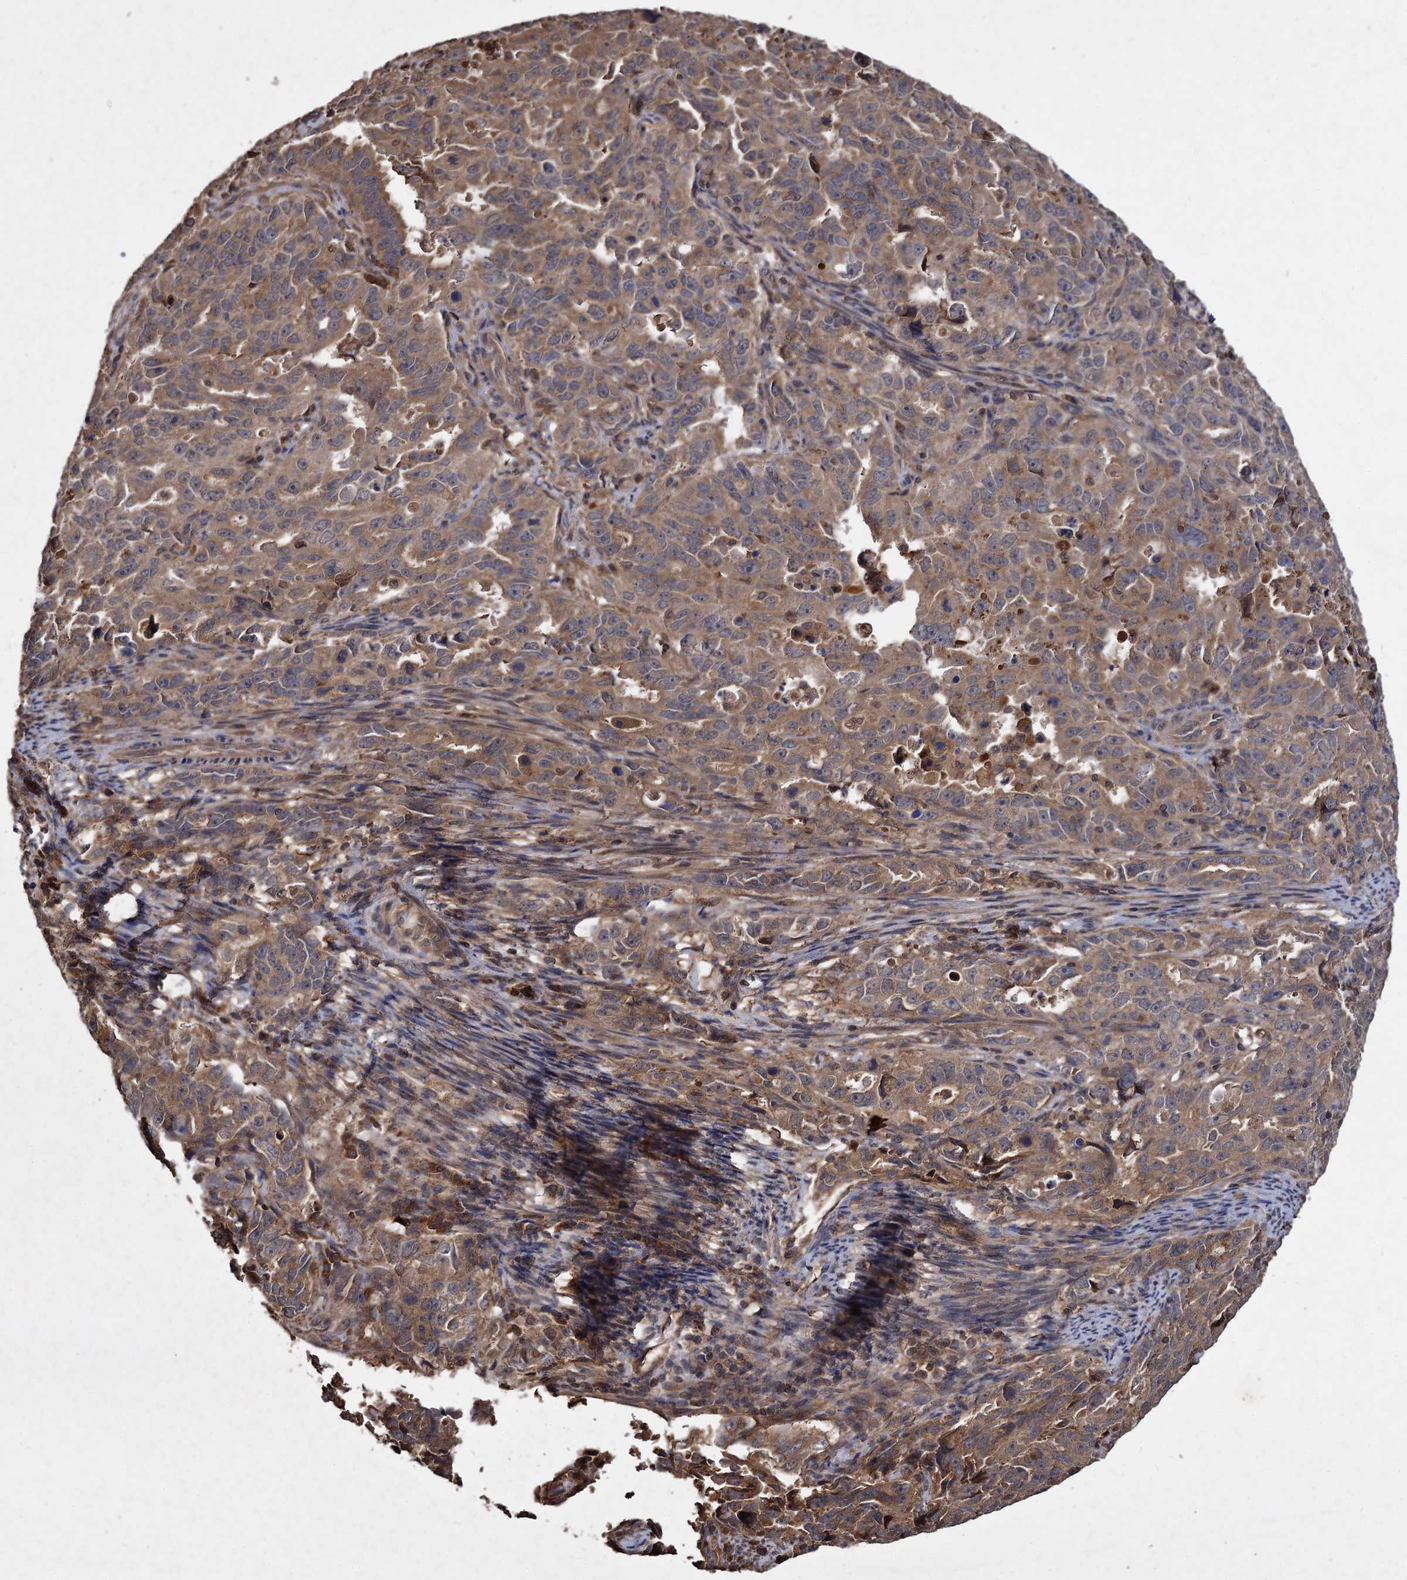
{"staining": {"intensity": "moderate", "quantity": ">75%", "location": "cytoplasmic/membranous"}, "tissue": "endometrial cancer", "cell_type": "Tumor cells", "image_type": "cancer", "snomed": [{"axis": "morphology", "description": "Adenocarcinoma, NOS"}, {"axis": "topography", "description": "Endometrium"}], "caption": "Moderate cytoplasmic/membranous staining for a protein is identified in about >75% of tumor cells of endometrial cancer (adenocarcinoma) using IHC.", "gene": "GCLC", "patient": {"sex": "female", "age": 65}}